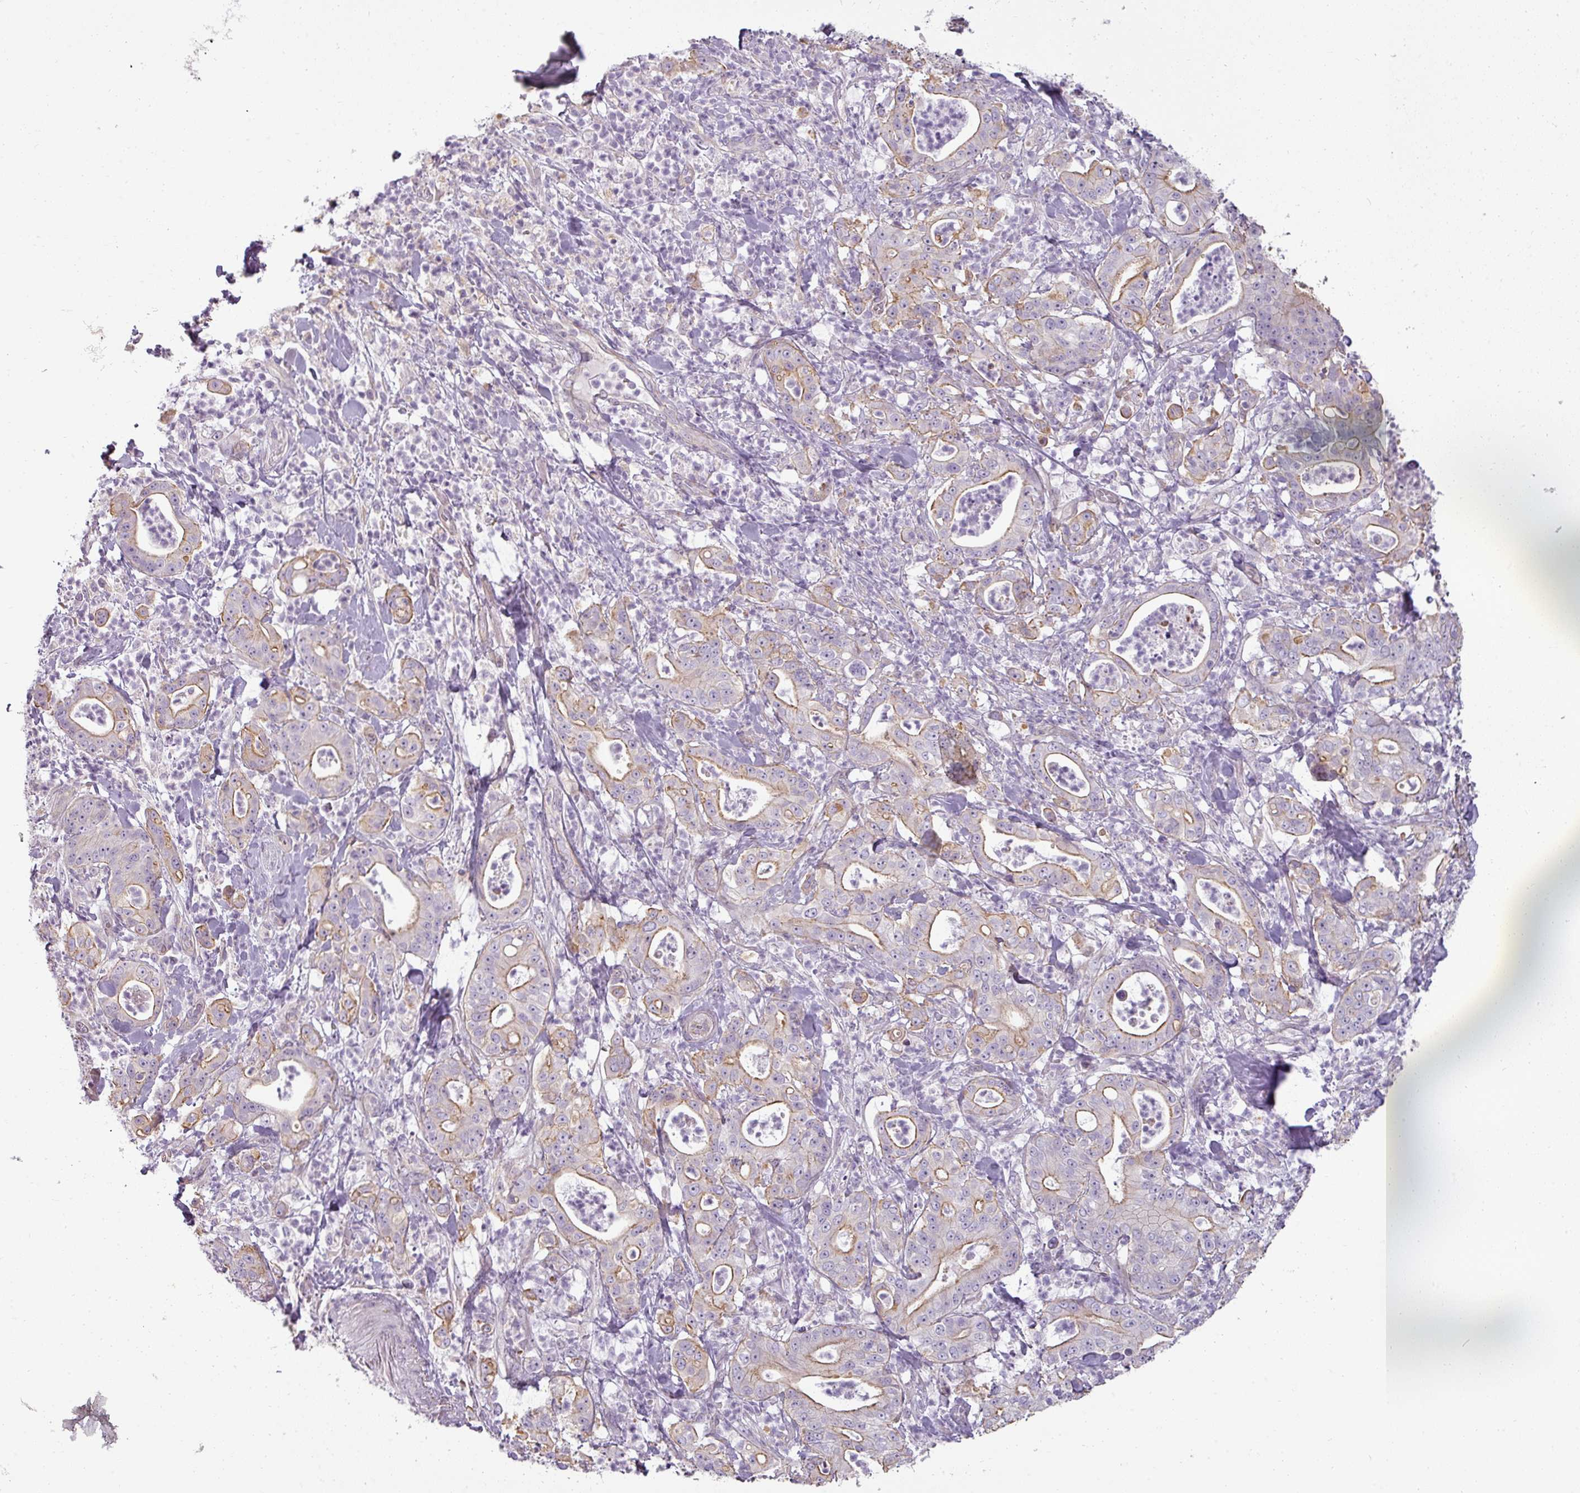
{"staining": {"intensity": "moderate", "quantity": "<25%", "location": "cytoplasmic/membranous"}, "tissue": "pancreatic cancer", "cell_type": "Tumor cells", "image_type": "cancer", "snomed": [{"axis": "morphology", "description": "Adenocarcinoma, NOS"}, {"axis": "topography", "description": "Pancreas"}], "caption": "Protein staining of adenocarcinoma (pancreatic) tissue shows moderate cytoplasmic/membranous staining in about <25% of tumor cells. (DAB IHC, brown staining for protein, blue staining for nuclei).", "gene": "ASB1", "patient": {"sex": "male", "age": 71}}